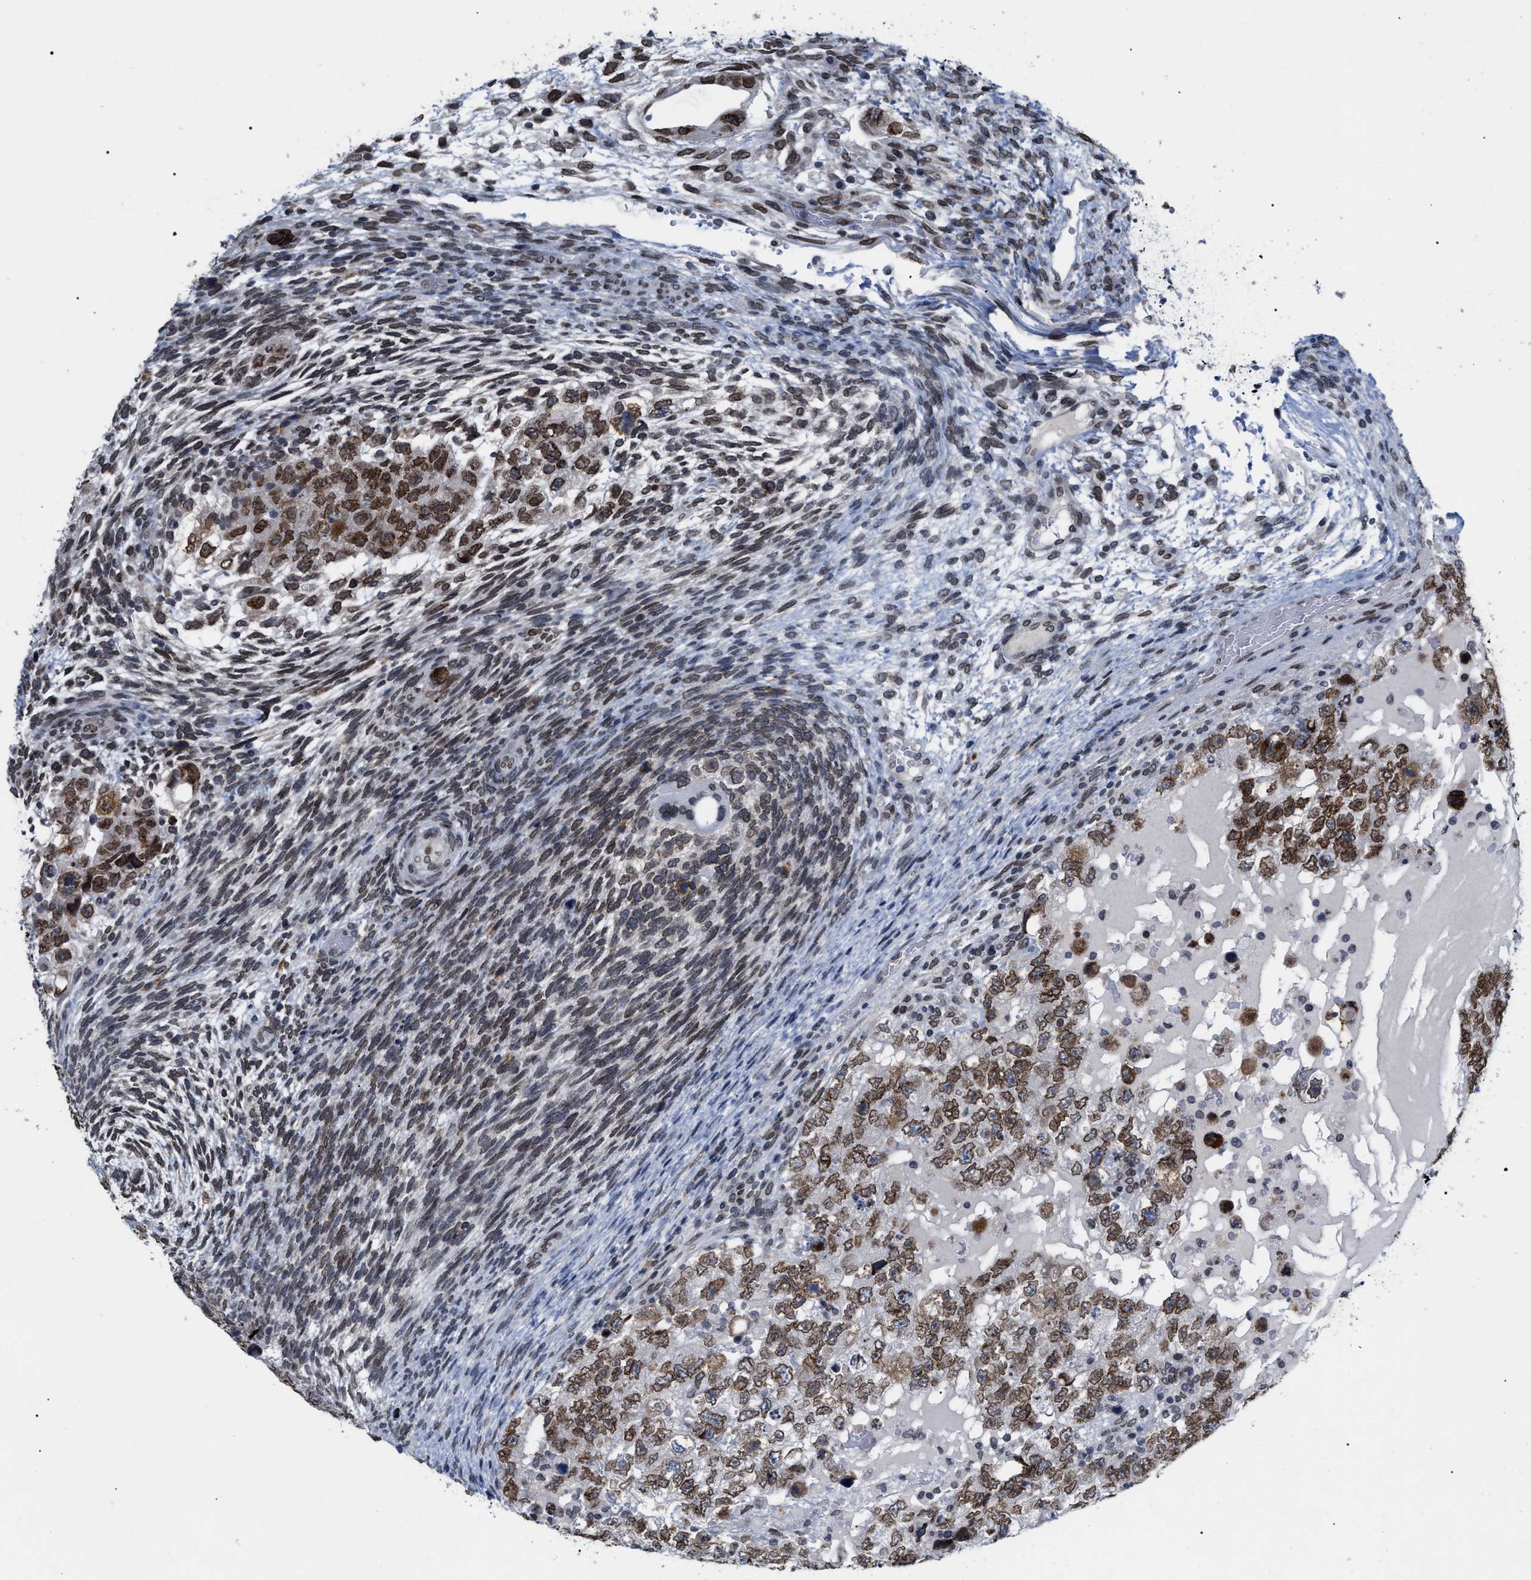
{"staining": {"intensity": "moderate", "quantity": ">75%", "location": "cytoplasmic/membranous,nuclear"}, "tissue": "testis cancer", "cell_type": "Tumor cells", "image_type": "cancer", "snomed": [{"axis": "morphology", "description": "Carcinoma, Embryonal, NOS"}, {"axis": "topography", "description": "Testis"}], "caption": "A photomicrograph showing moderate cytoplasmic/membranous and nuclear expression in approximately >75% of tumor cells in embryonal carcinoma (testis), as visualized by brown immunohistochemical staining.", "gene": "TPR", "patient": {"sex": "male", "age": 36}}